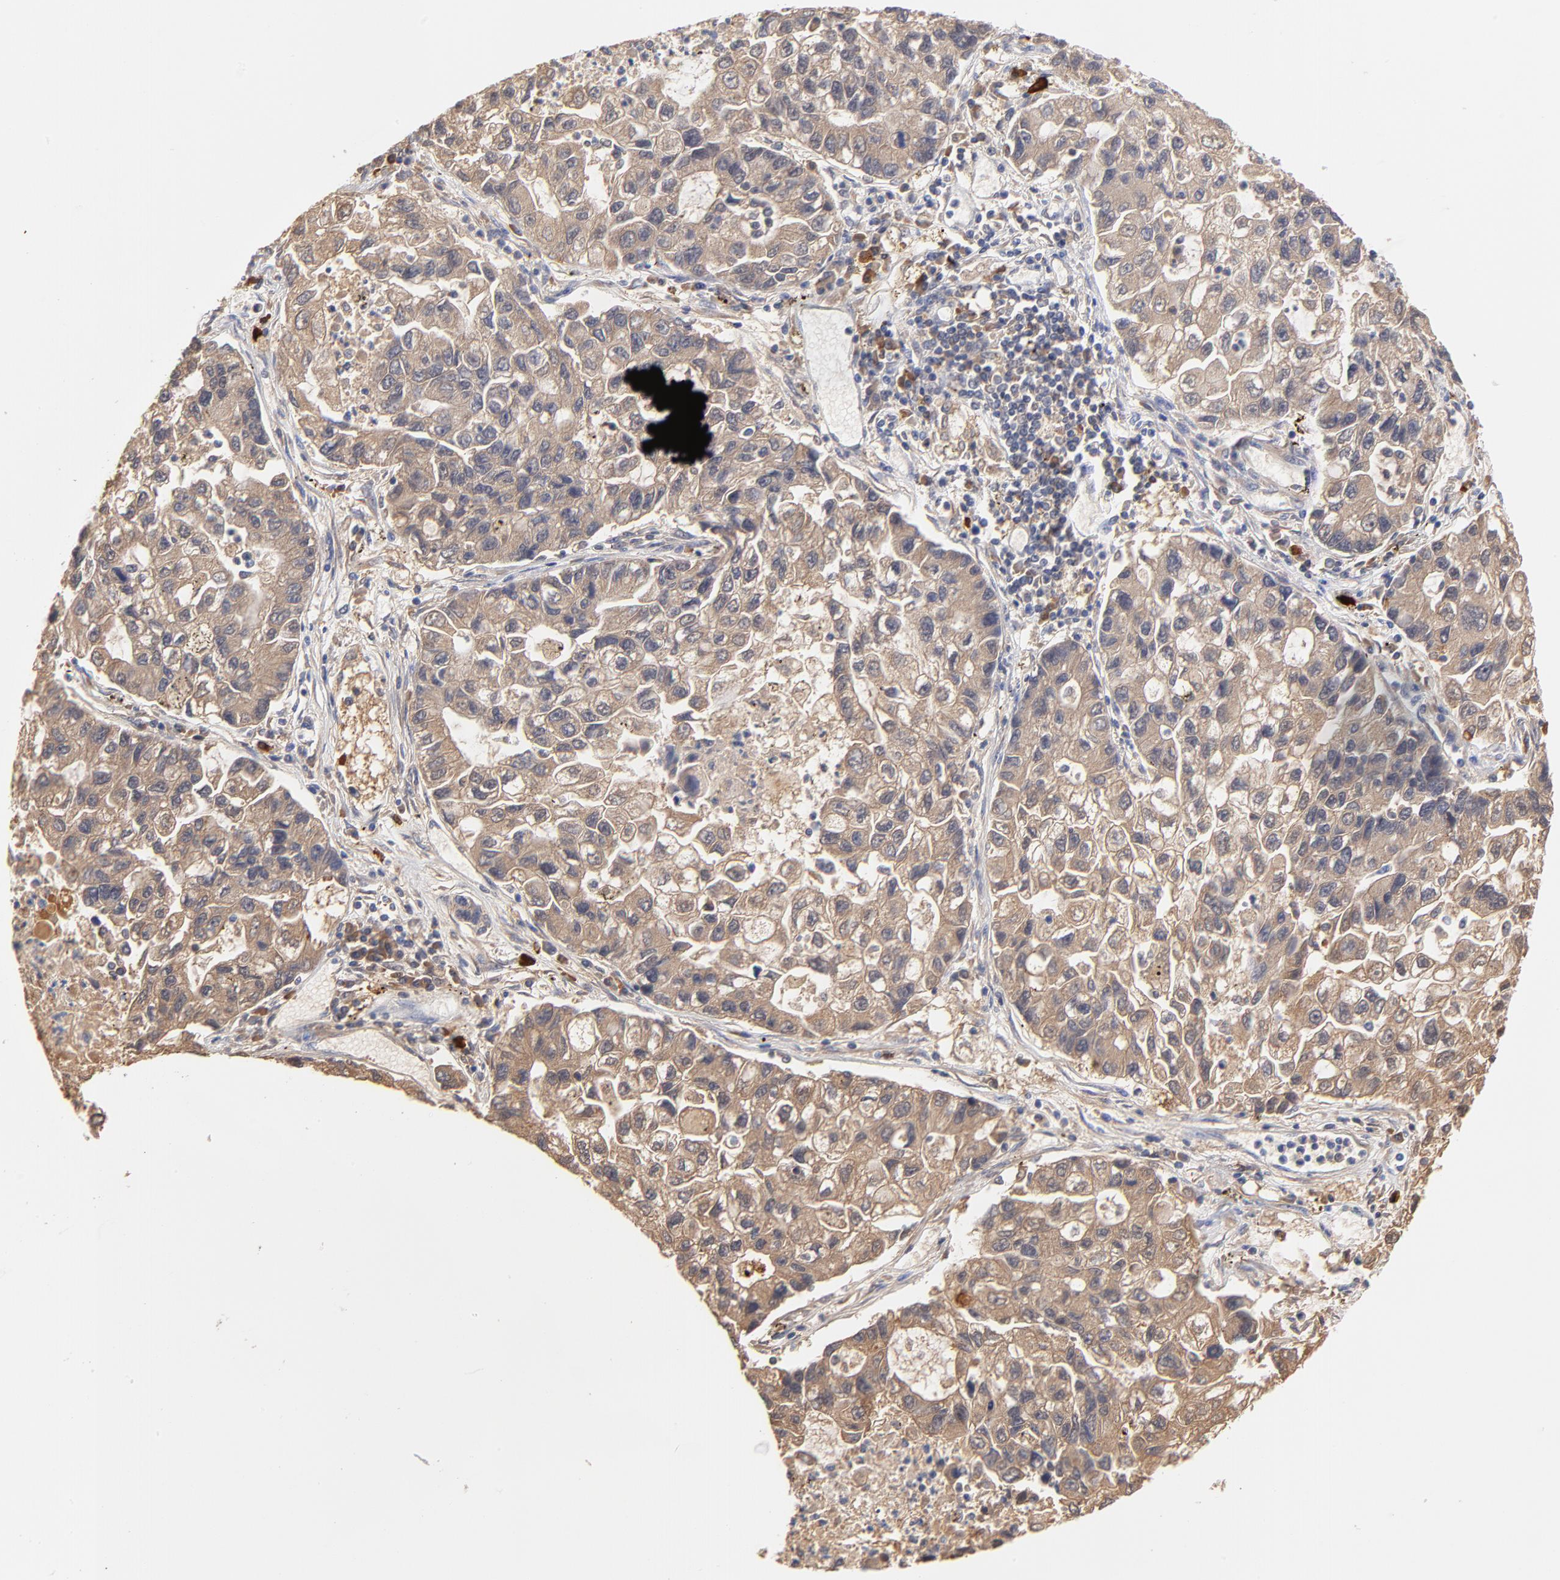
{"staining": {"intensity": "weak", "quantity": ">75%", "location": "cytoplasmic/membranous"}, "tissue": "lung cancer", "cell_type": "Tumor cells", "image_type": "cancer", "snomed": [{"axis": "morphology", "description": "Adenocarcinoma, NOS"}, {"axis": "topography", "description": "Lung"}], "caption": "Immunohistochemistry (IHC) (DAB (3,3'-diaminobenzidine)) staining of lung cancer (adenocarcinoma) displays weak cytoplasmic/membranous protein staining in about >75% of tumor cells.", "gene": "IGLV3-10", "patient": {"sex": "female", "age": 51}}